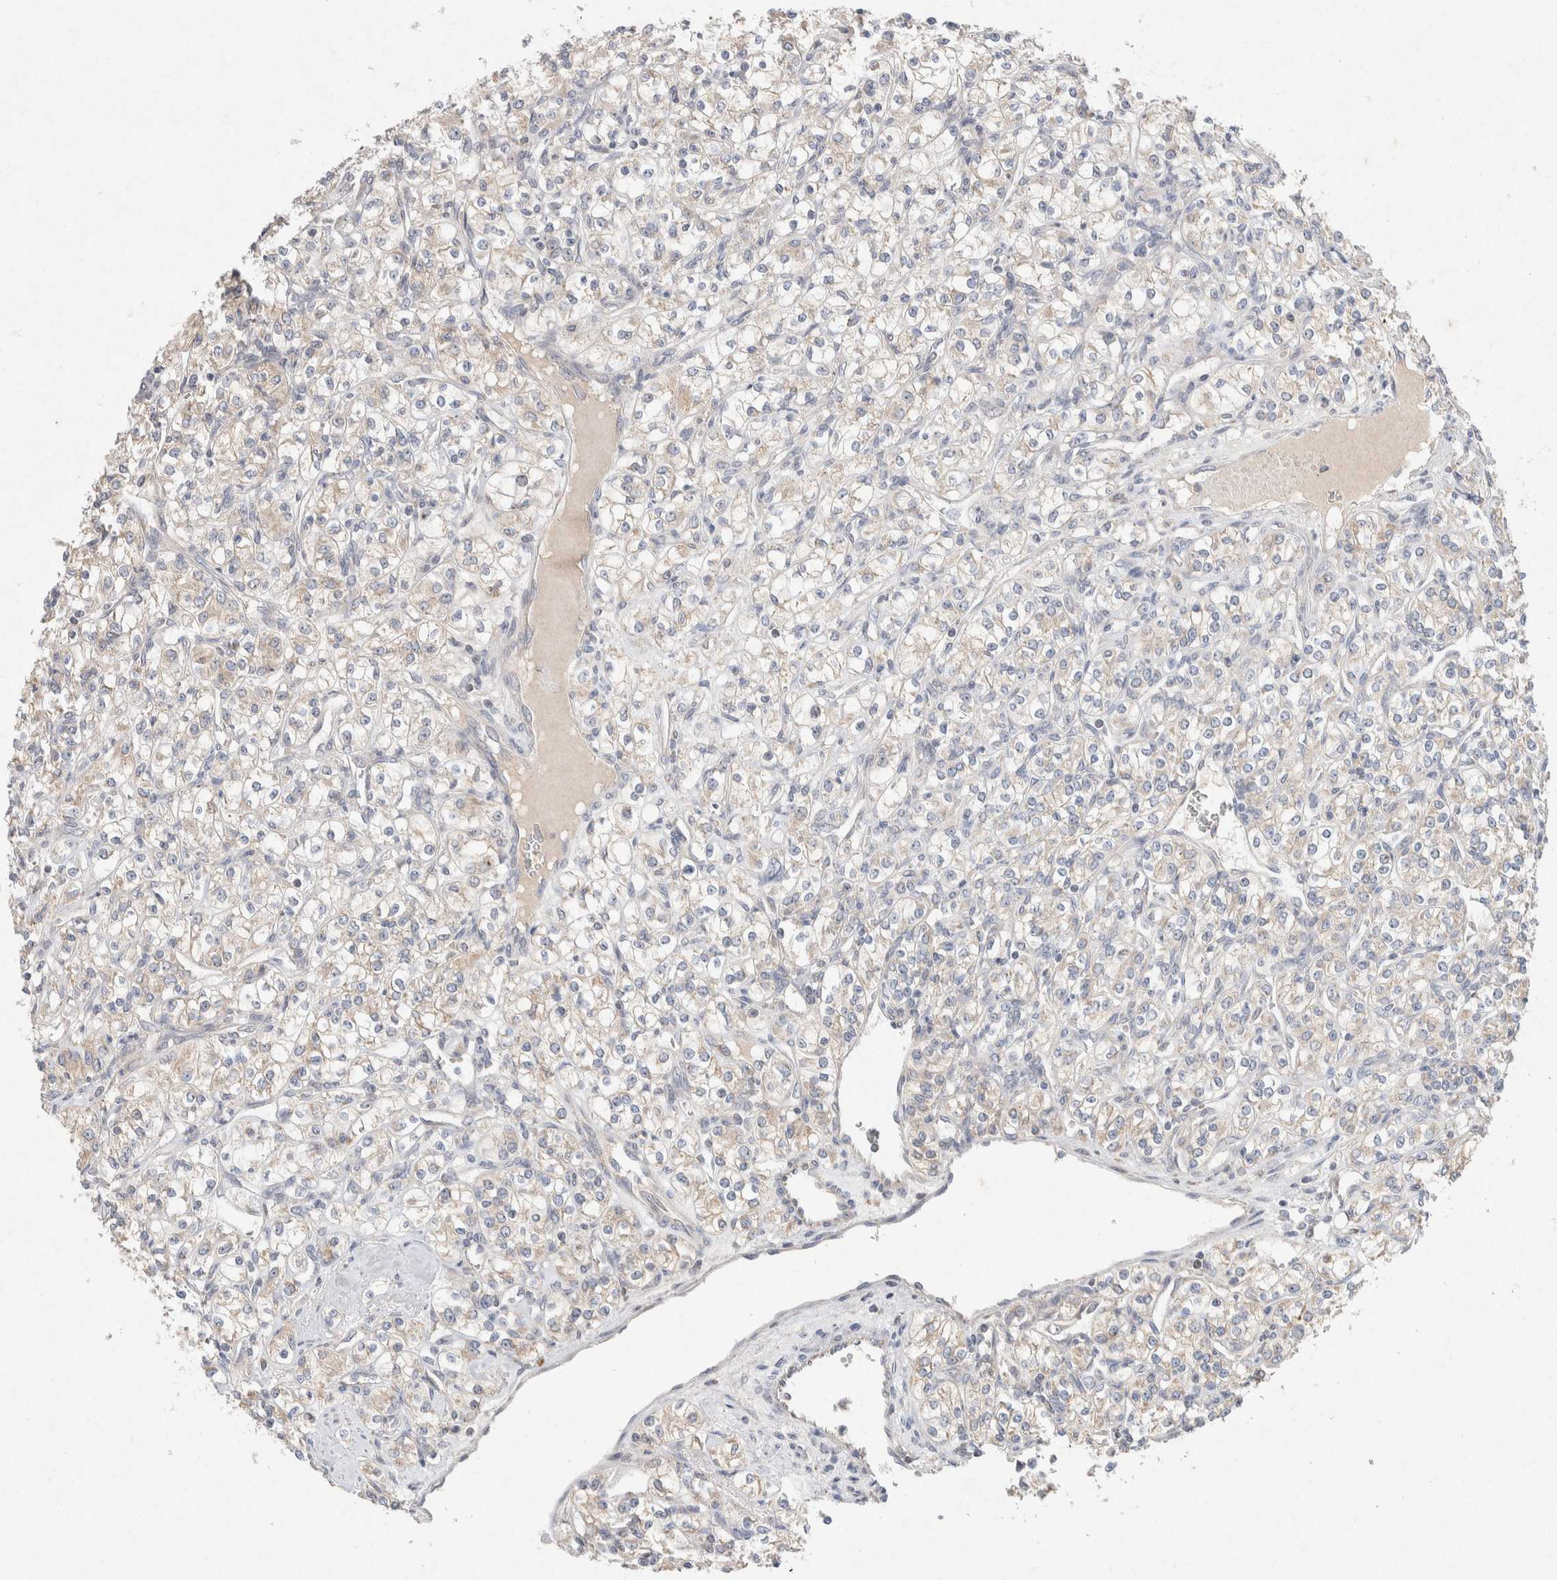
{"staining": {"intensity": "weak", "quantity": "<25%", "location": "cytoplasmic/membranous"}, "tissue": "renal cancer", "cell_type": "Tumor cells", "image_type": "cancer", "snomed": [{"axis": "morphology", "description": "Adenocarcinoma, NOS"}, {"axis": "topography", "description": "Kidney"}], "caption": "Immunohistochemical staining of human renal cancer (adenocarcinoma) shows no significant expression in tumor cells.", "gene": "CMTM4", "patient": {"sex": "male", "age": 77}}